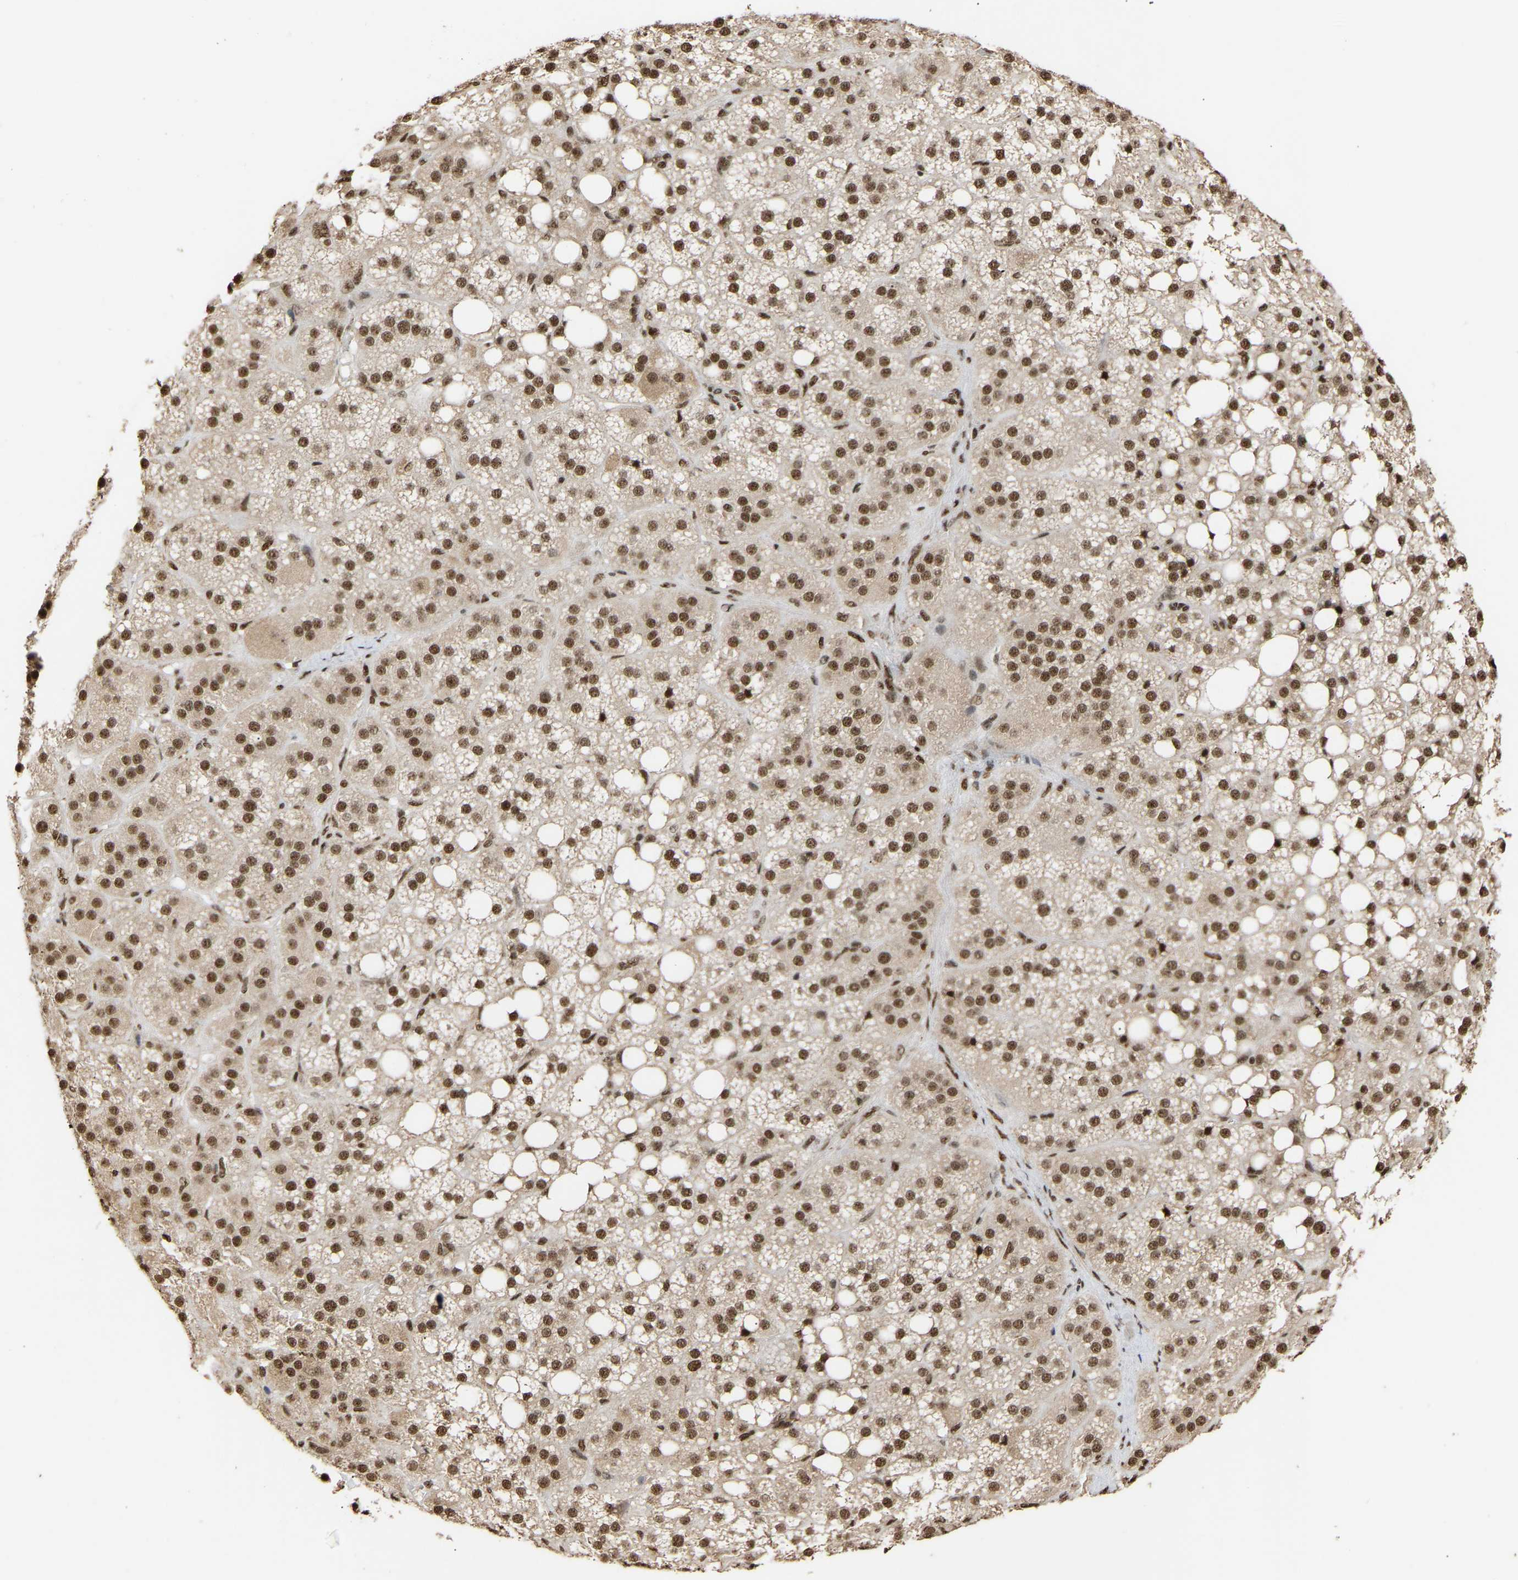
{"staining": {"intensity": "strong", "quantity": ">75%", "location": "nuclear"}, "tissue": "adrenal gland", "cell_type": "Glandular cells", "image_type": "normal", "snomed": [{"axis": "morphology", "description": "Normal tissue, NOS"}, {"axis": "topography", "description": "Adrenal gland"}], "caption": "Immunohistochemistry staining of unremarkable adrenal gland, which reveals high levels of strong nuclear positivity in approximately >75% of glandular cells indicating strong nuclear protein positivity. The staining was performed using DAB (brown) for protein detection and nuclei were counterstained in hematoxylin (blue).", "gene": "ALYREF", "patient": {"sex": "female", "age": 59}}